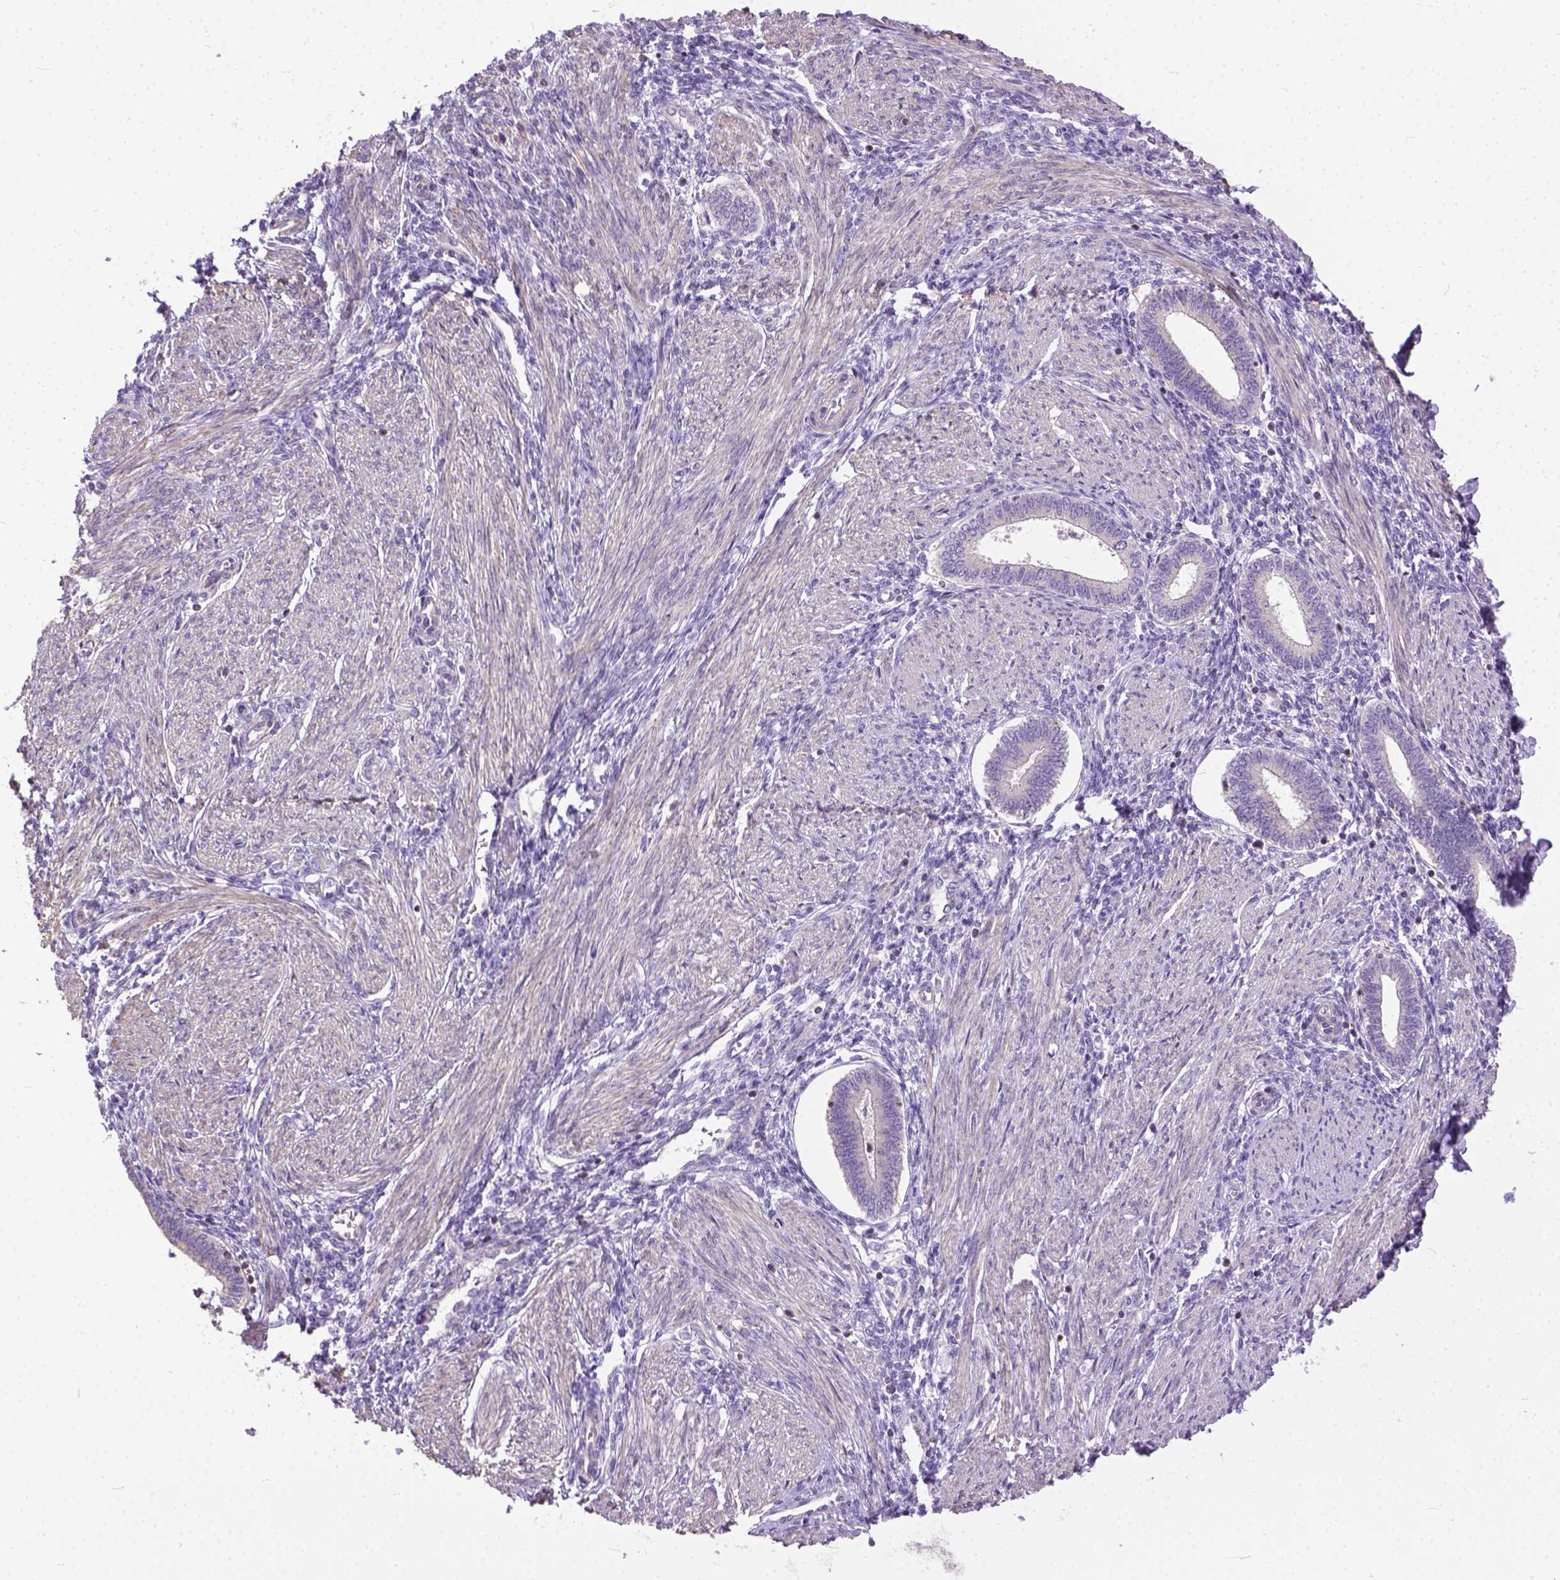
{"staining": {"intensity": "negative", "quantity": "none", "location": "none"}, "tissue": "endometrium", "cell_type": "Cells in endometrial stroma", "image_type": "normal", "snomed": [{"axis": "morphology", "description": "Normal tissue, NOS"}, {"axis": "topography", "description": "Endometrium"}], "caption": "Photomicrograph shows no protein expression in cells in endometrial stroma of normal endometrium. The staining is performed using DAB brown chromogen with nuclei counter-stained in using hematoxylin.", "gene": "BANF2", "patient": {"sex": "female", "age": 42}}